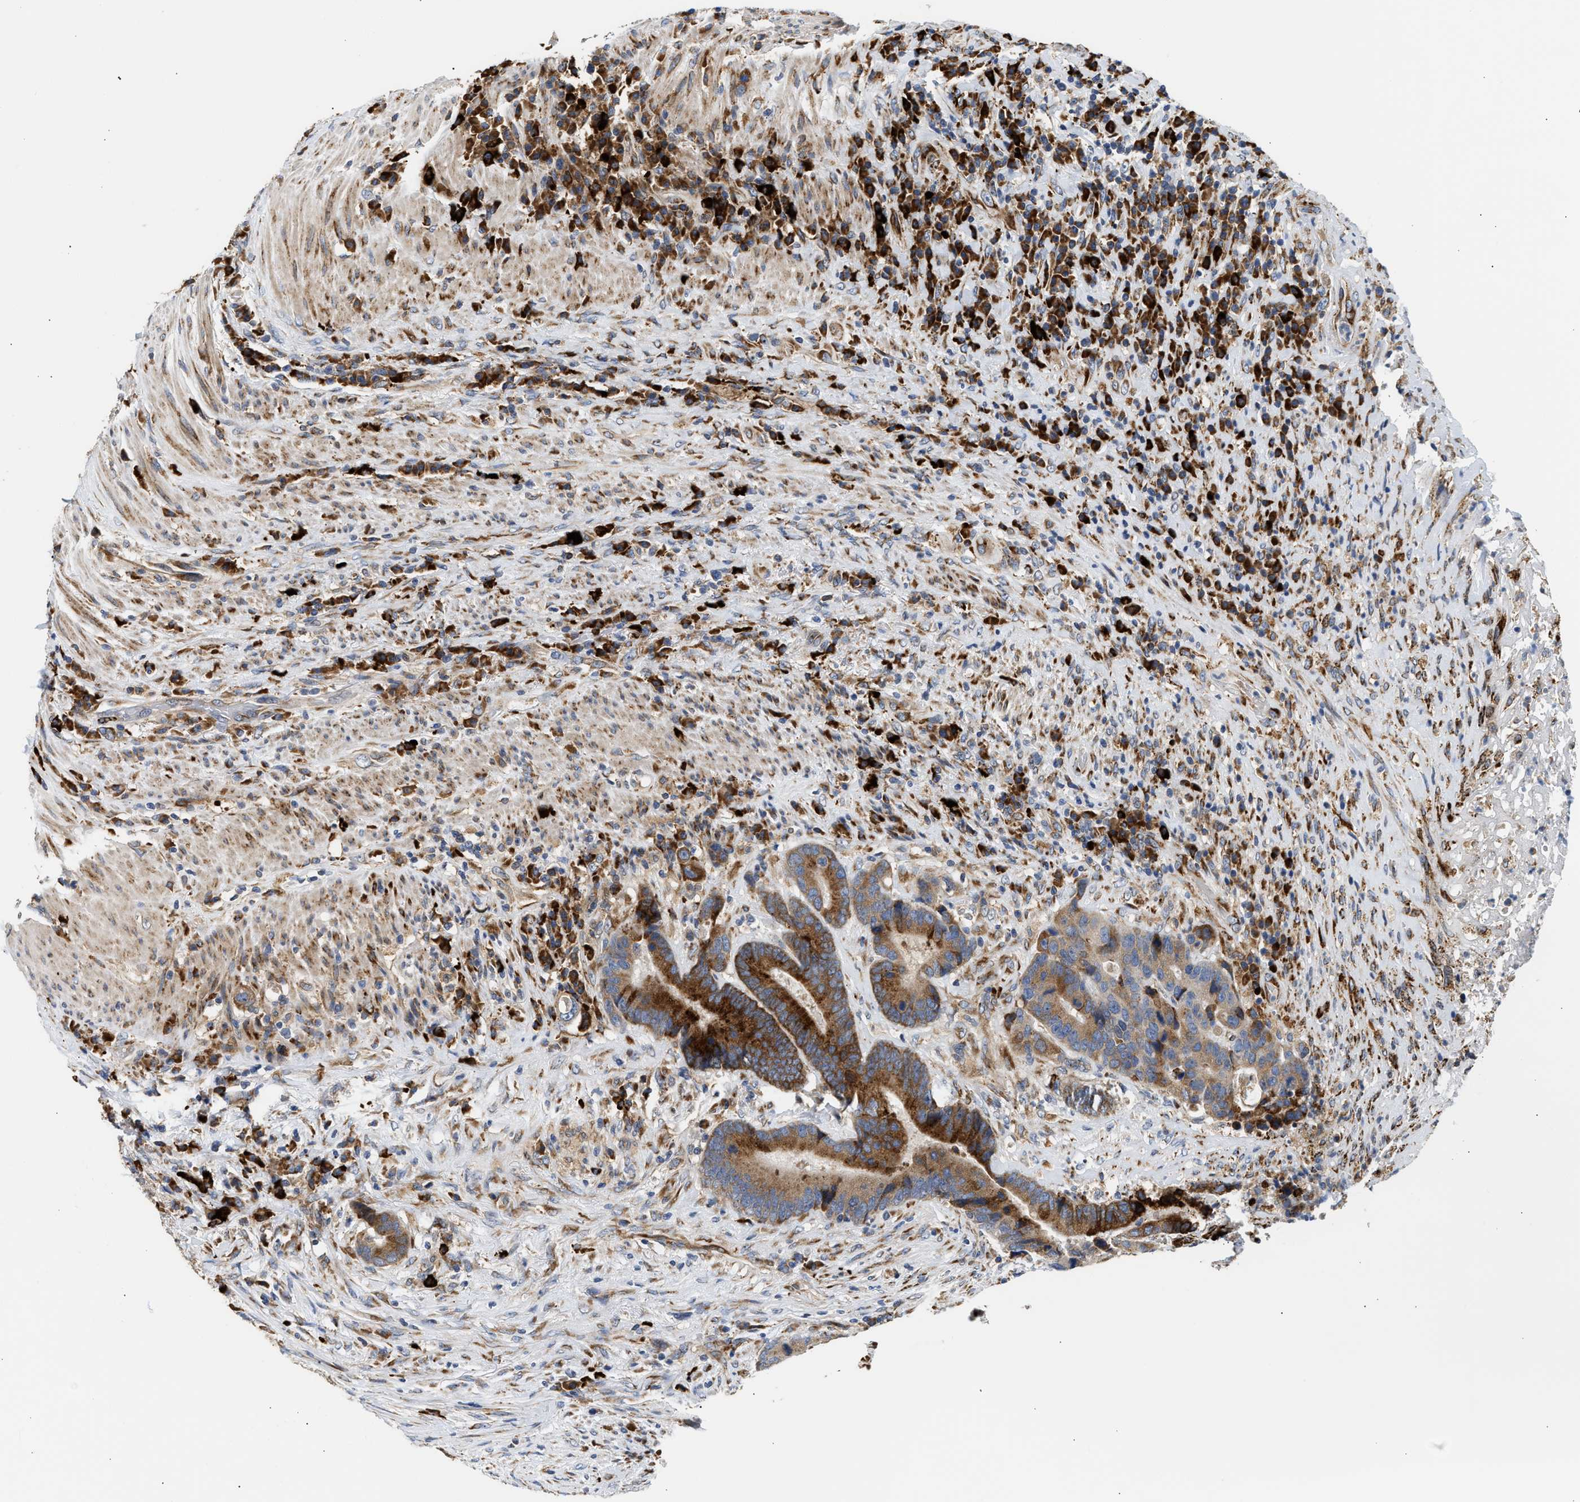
{"staining": {"intensity": "strong", "quantity": ">75%", "location": "cytoplasmic/membranous"}, "tissue": "colorectal cancer", "cell_type": "Tumor cells", "image_type": "cancer", "snomed": [{"axis": "morphology", "description": "Adenocarcinoma, NOS"}, {"axis": "topography", "description": "Rectum"}], "caption": "DAB (3,3'-diaminobenzidine) immunohistochemical staining of human adenocarcinoma (colorectal) demonstrates strong cytoplasmic/membranous protein positivity in approximately >75% of tumor cells.", "gene": "AMZ1", "patient": {"sex": "female", "age": 89}}